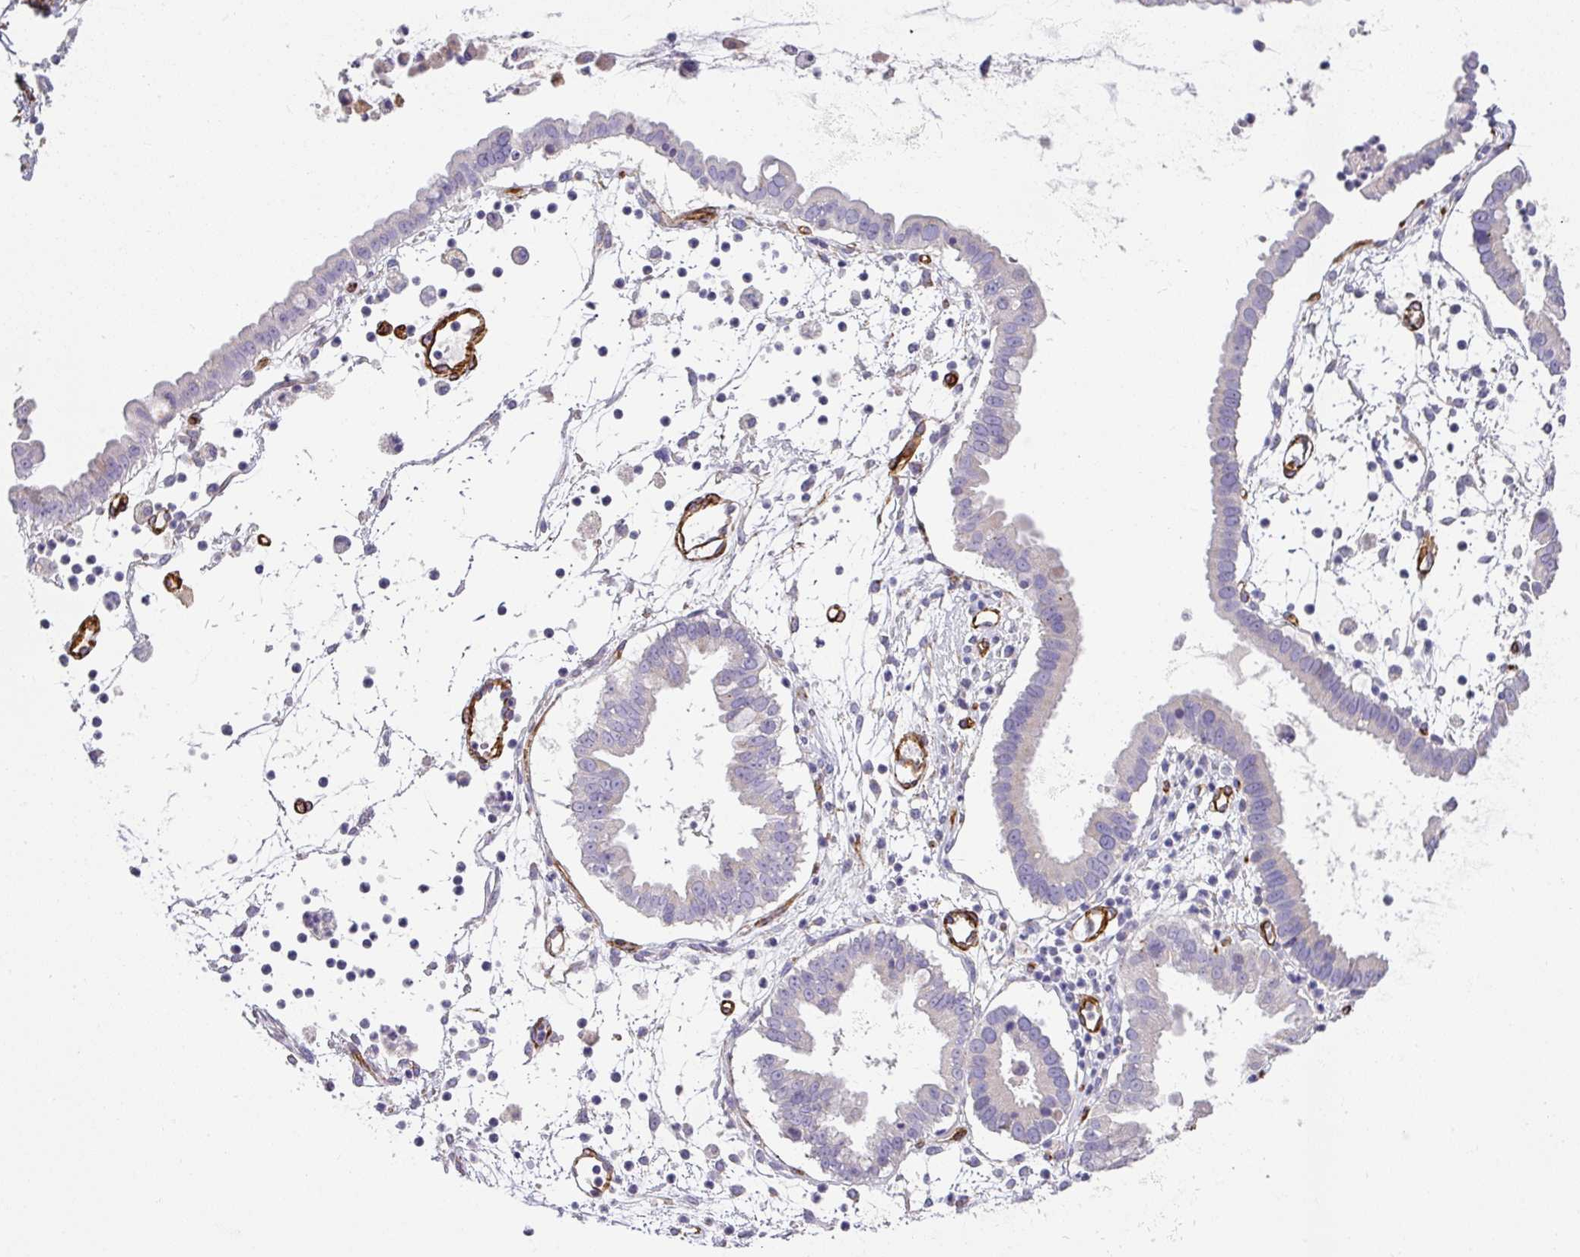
{"staining": {"intensity": "negative", "quantity": "none", "location": "none"}, "tissue": "ovarian cancer", "cell_type": "Tumor cells", "image_type": "cancer", "snomed": [{"axis": "morphology", "description": "Cystadenocarcinoma, mucinous, NOS"}, {"axis": "topography", "description": "Ovary"}], "caption": "Immunohistochemistry (IHC) micrograph of human ovarian mucinous cystadenocarcinoma stained for a protein (brown), which exhibits no positivity in tumor cells.", "gene": "SLC25A17", "patient": {"sex": "female", "age": 61}}